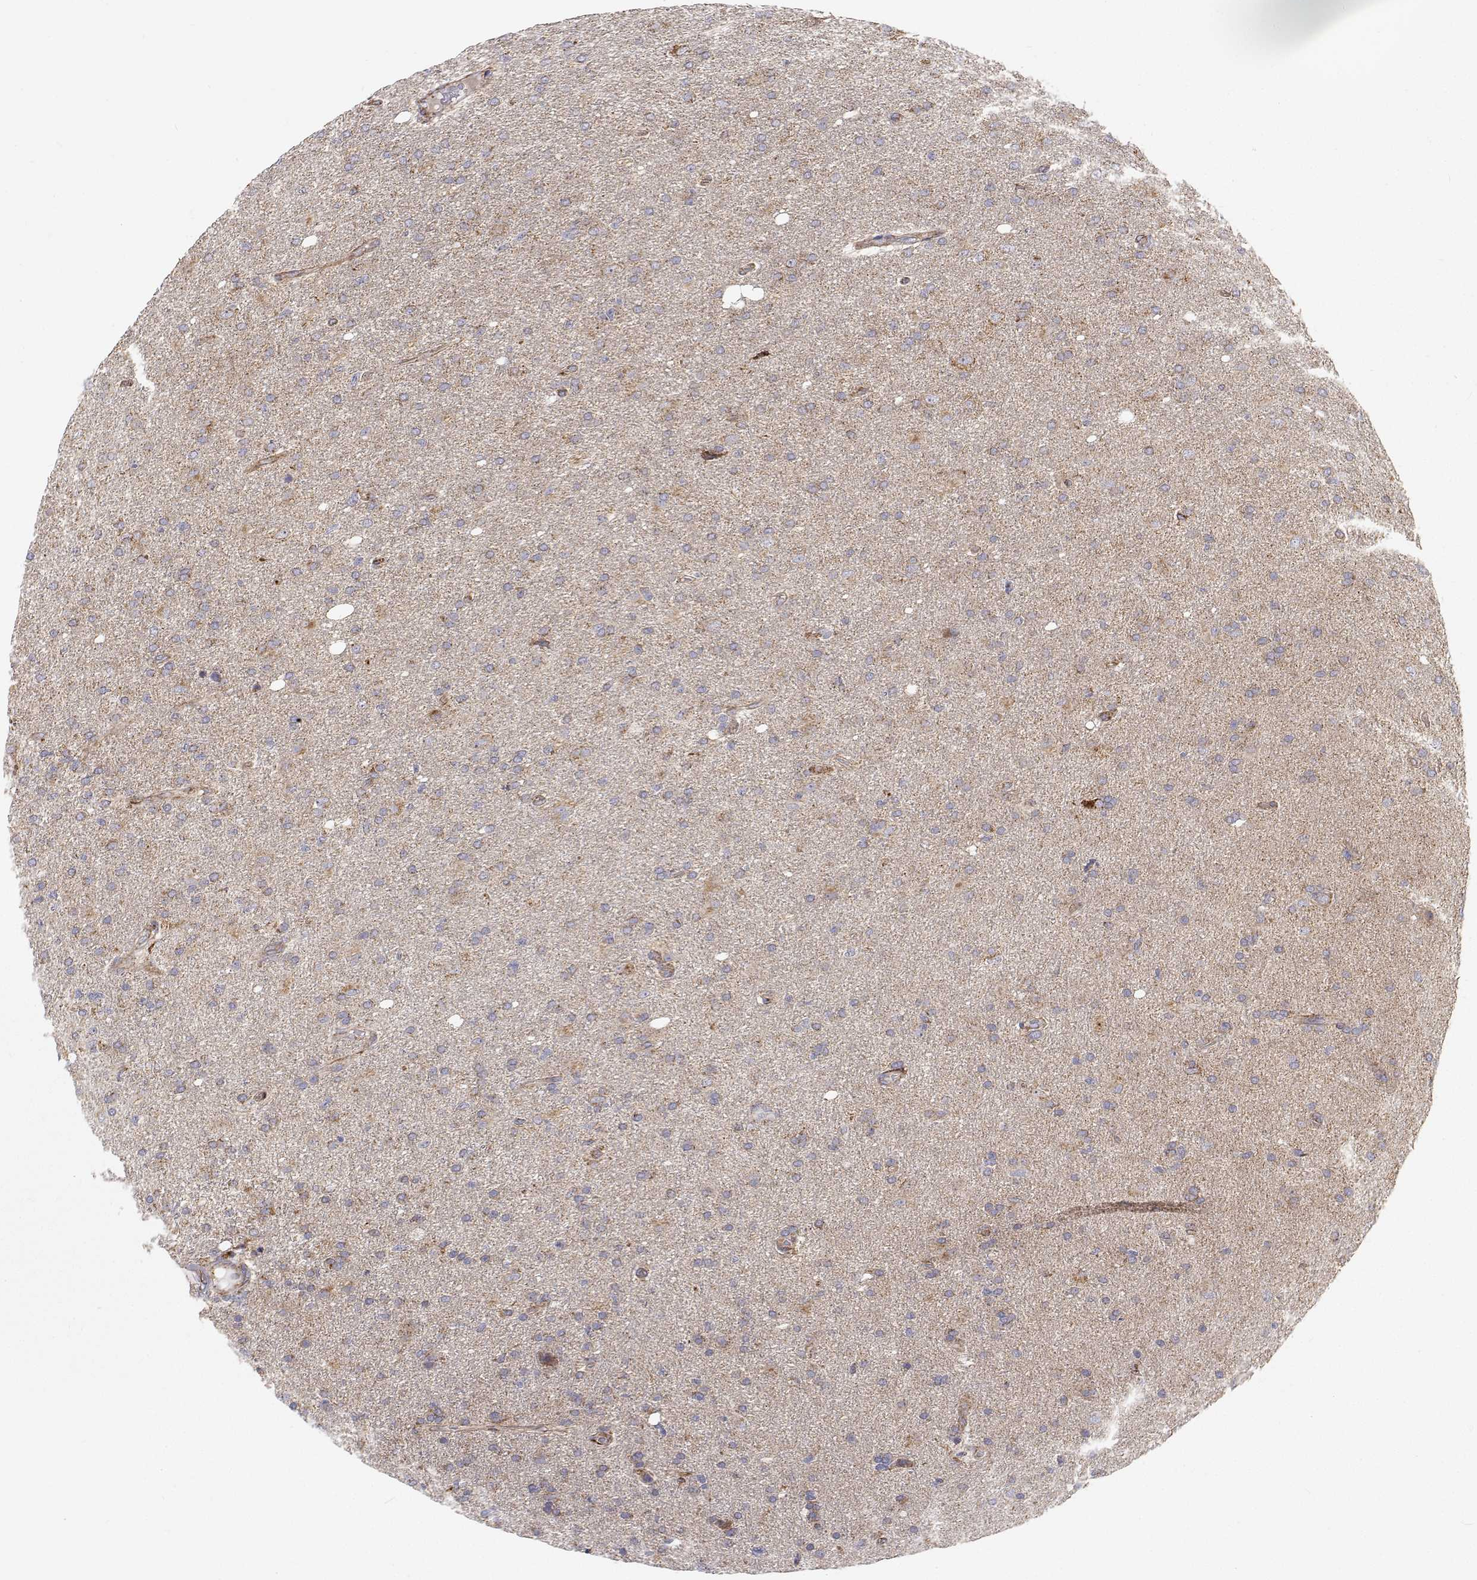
{"staining": {"intensity": "weak", "quantity": "<25%", "location": "cytoplasmic/membranous"}, "tissue": "glioma", "cell_type": "Tumor cells", "image_type": "cancer", "snomed": [{"axis": "morphology", "description": "Glioma, malignant, High grade"}, {"axis": "topography", "description": "Cerebral cortex"}], "caption": "Tumor cells are negative for protein expression in human glioma.", "gene": "SPICE1", "patient": {"sex": "male", "age": 70}}